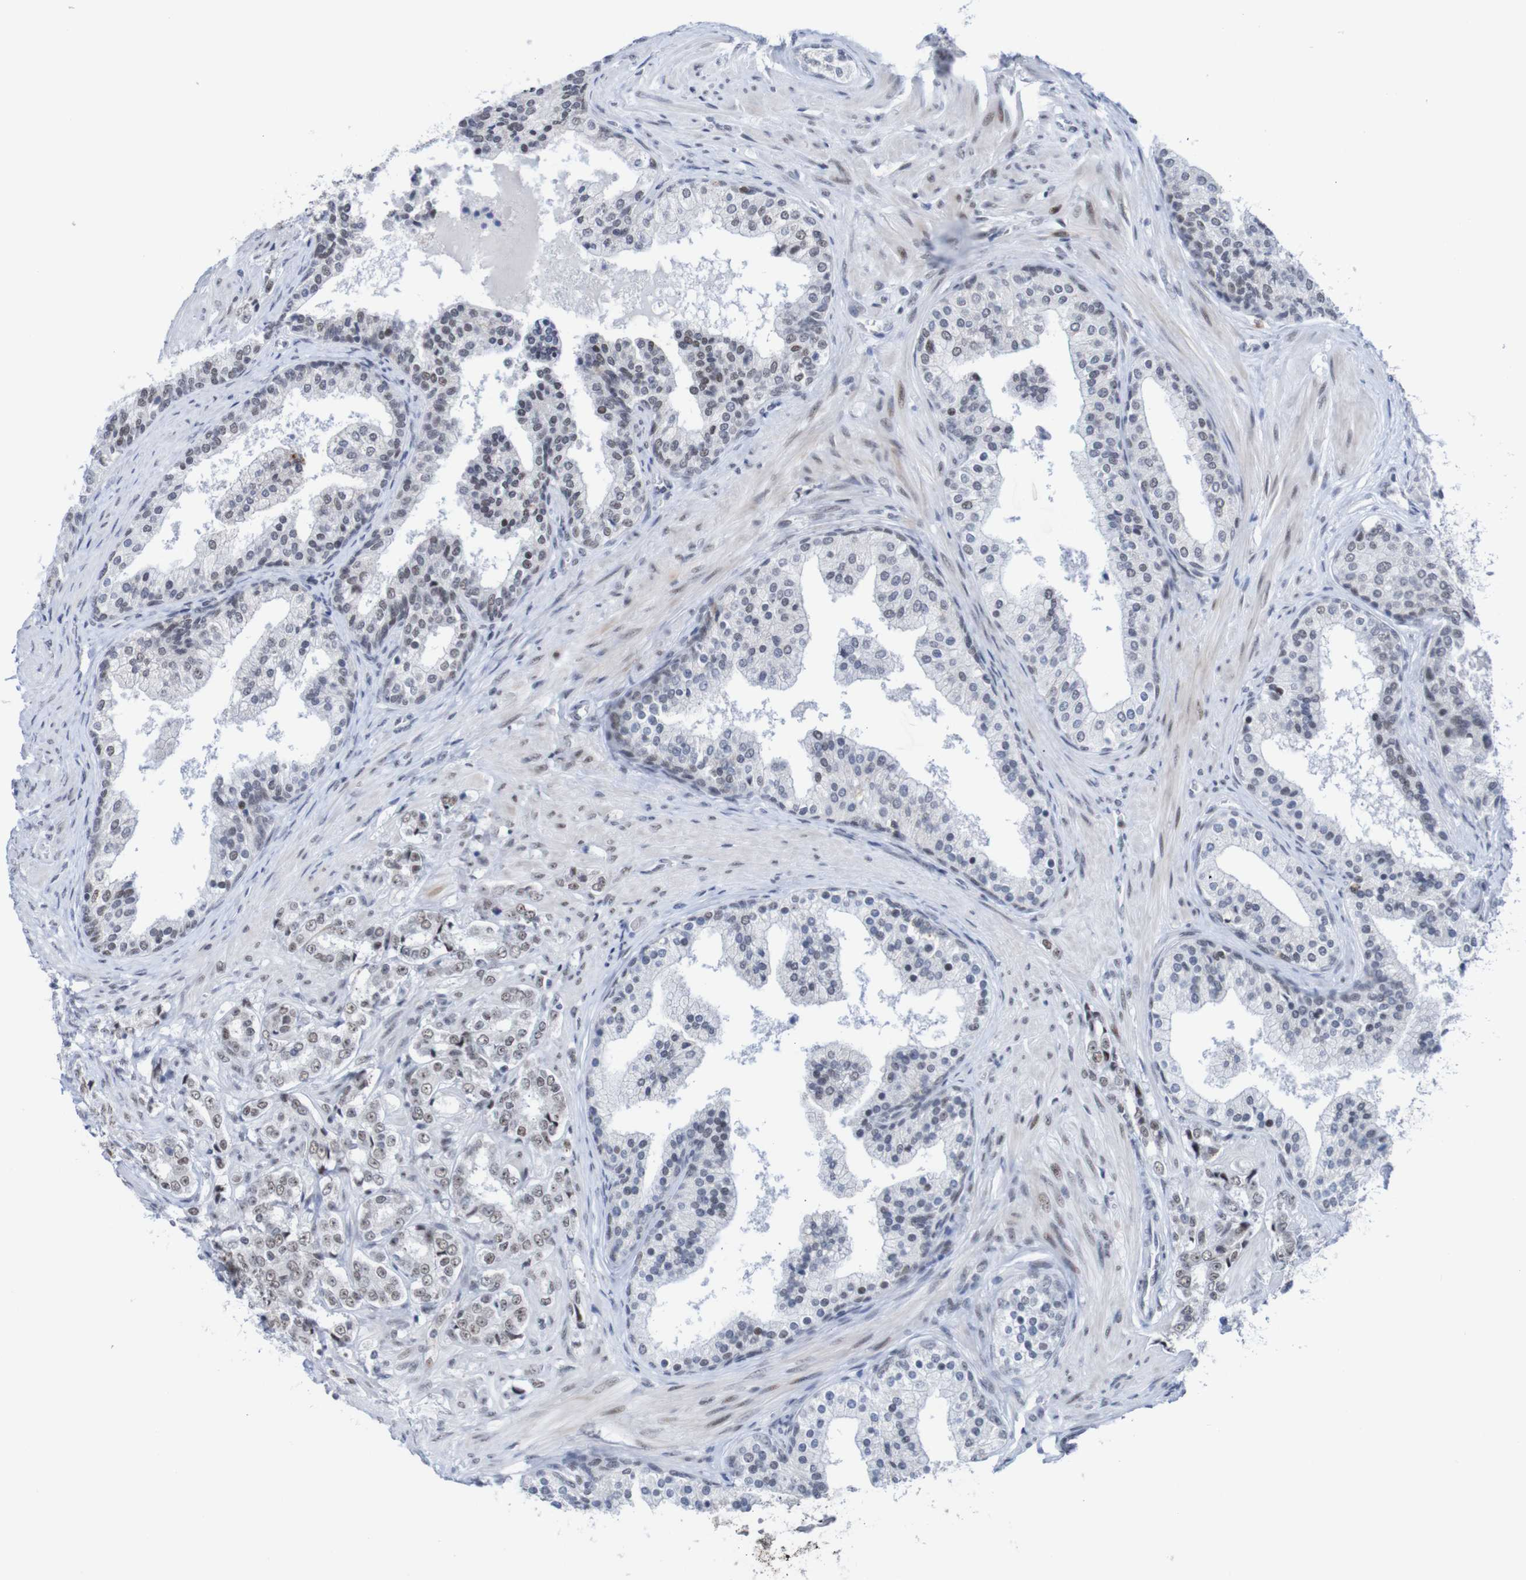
{"staining": {"intensity": "weak", "quantity": "<25%", "location": "nuclear"}, "tissue": "prostate cancer", "cell_type": "Tumor cells", "image_type": "cancer", "snomed": [{"axis": "morphology", "description": "Adenocarcinoma, Low grade"}, {"axis": "topography", "description": "Prostate"}], "caption": "Immunohistochemistry (IHC) photomicrograph of human prostate cancer stained for a protein (brown), which displays no positivity in tumor cells.", "gene": "CDC5L", "patient": {"sex": "male", "age": 60}}